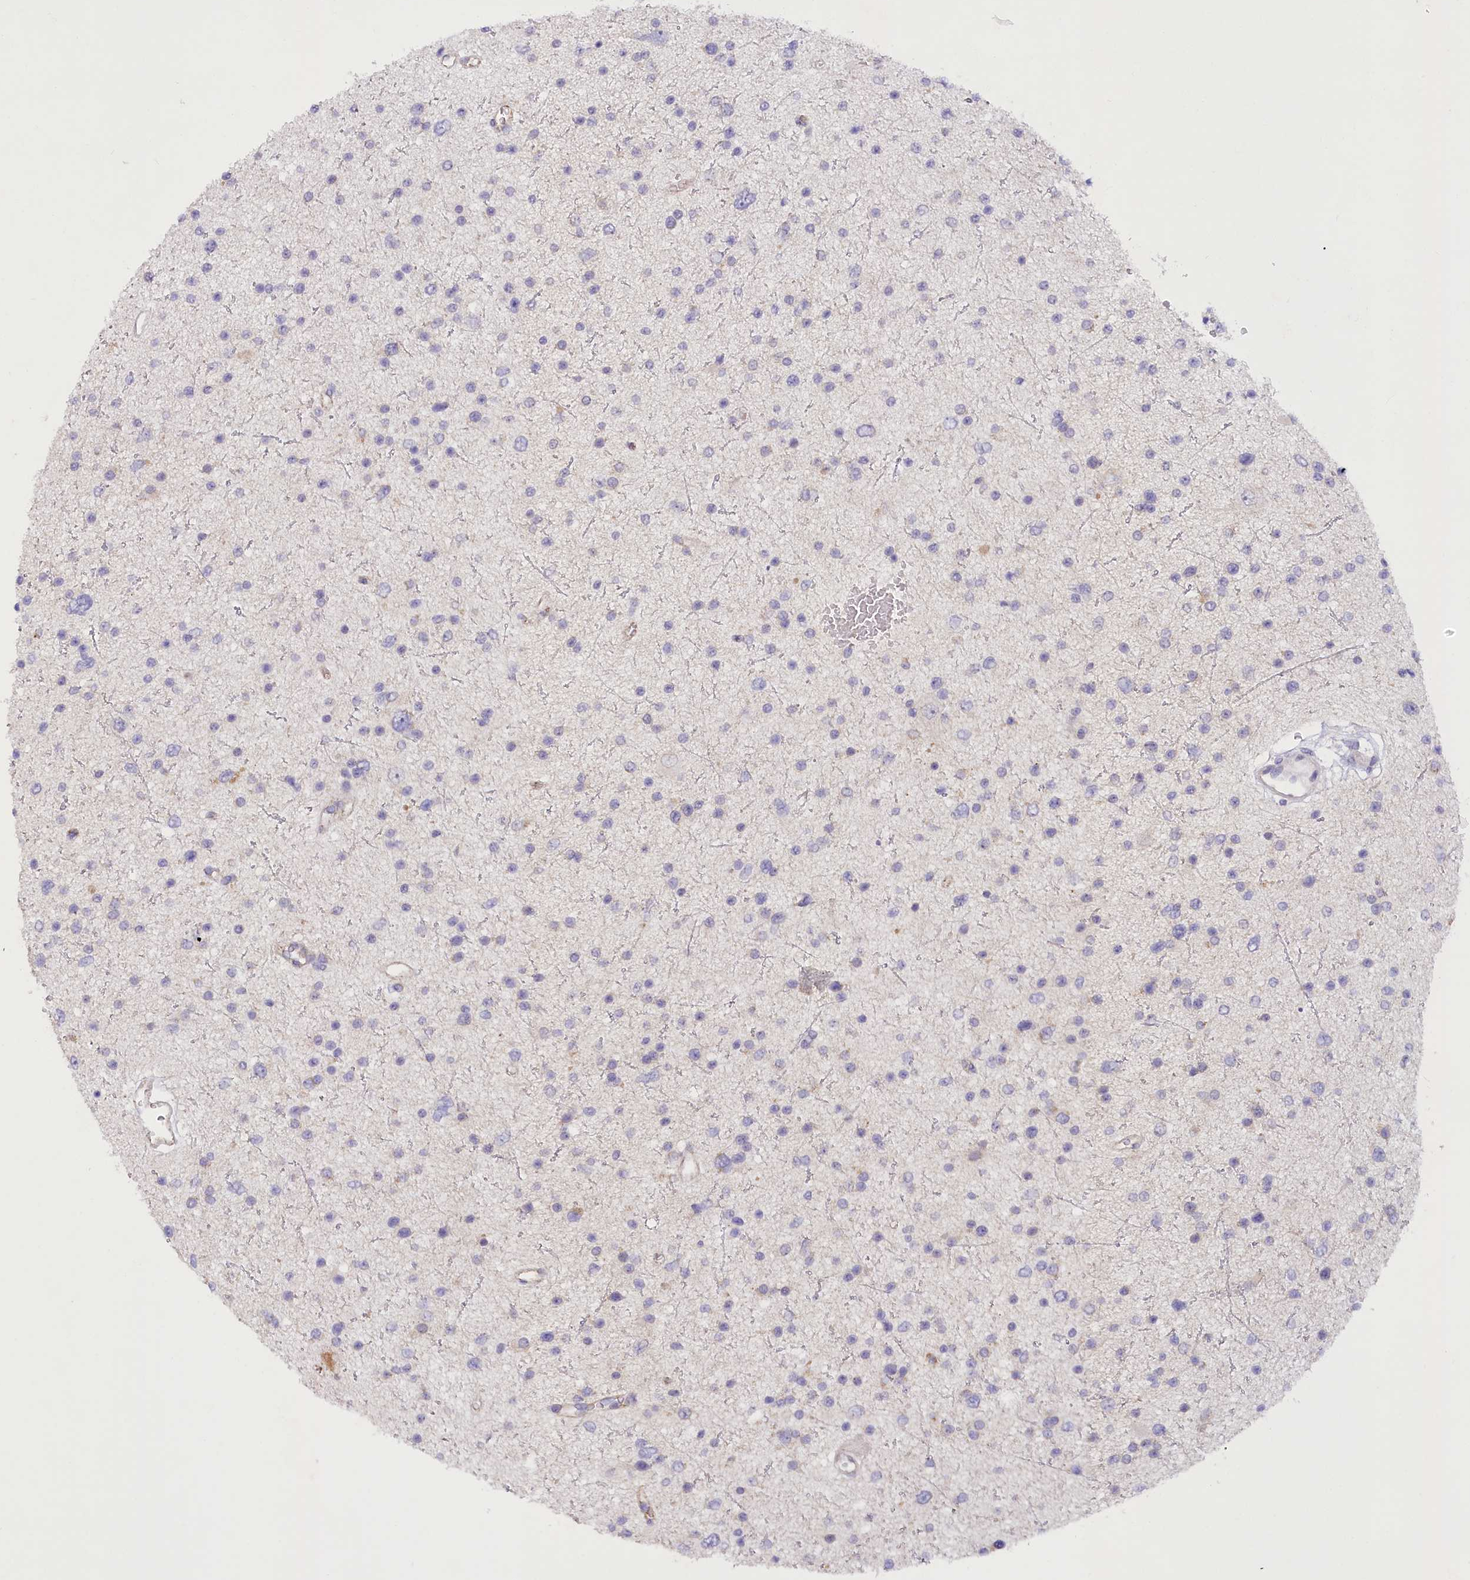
{"staining": {"intensity": "negative", "quantity": "none", "location": "none"}, "tissue": "glioma", "cell_type": "Tumor cells", "image_type": "cancer", "snomed": [{"axis": "morphology", "description": "Glioma, malignant, Low grade"}, {"axis": "topography", "description": "Brain"}], "caption": "This is an immunohistochemistry (IHC) photomicrograph of low-grade glioma (malignant). There is no staining in tumor cells.", "gene": "DCUN1D1", "patient": {"sex": "female", "age": 37}}